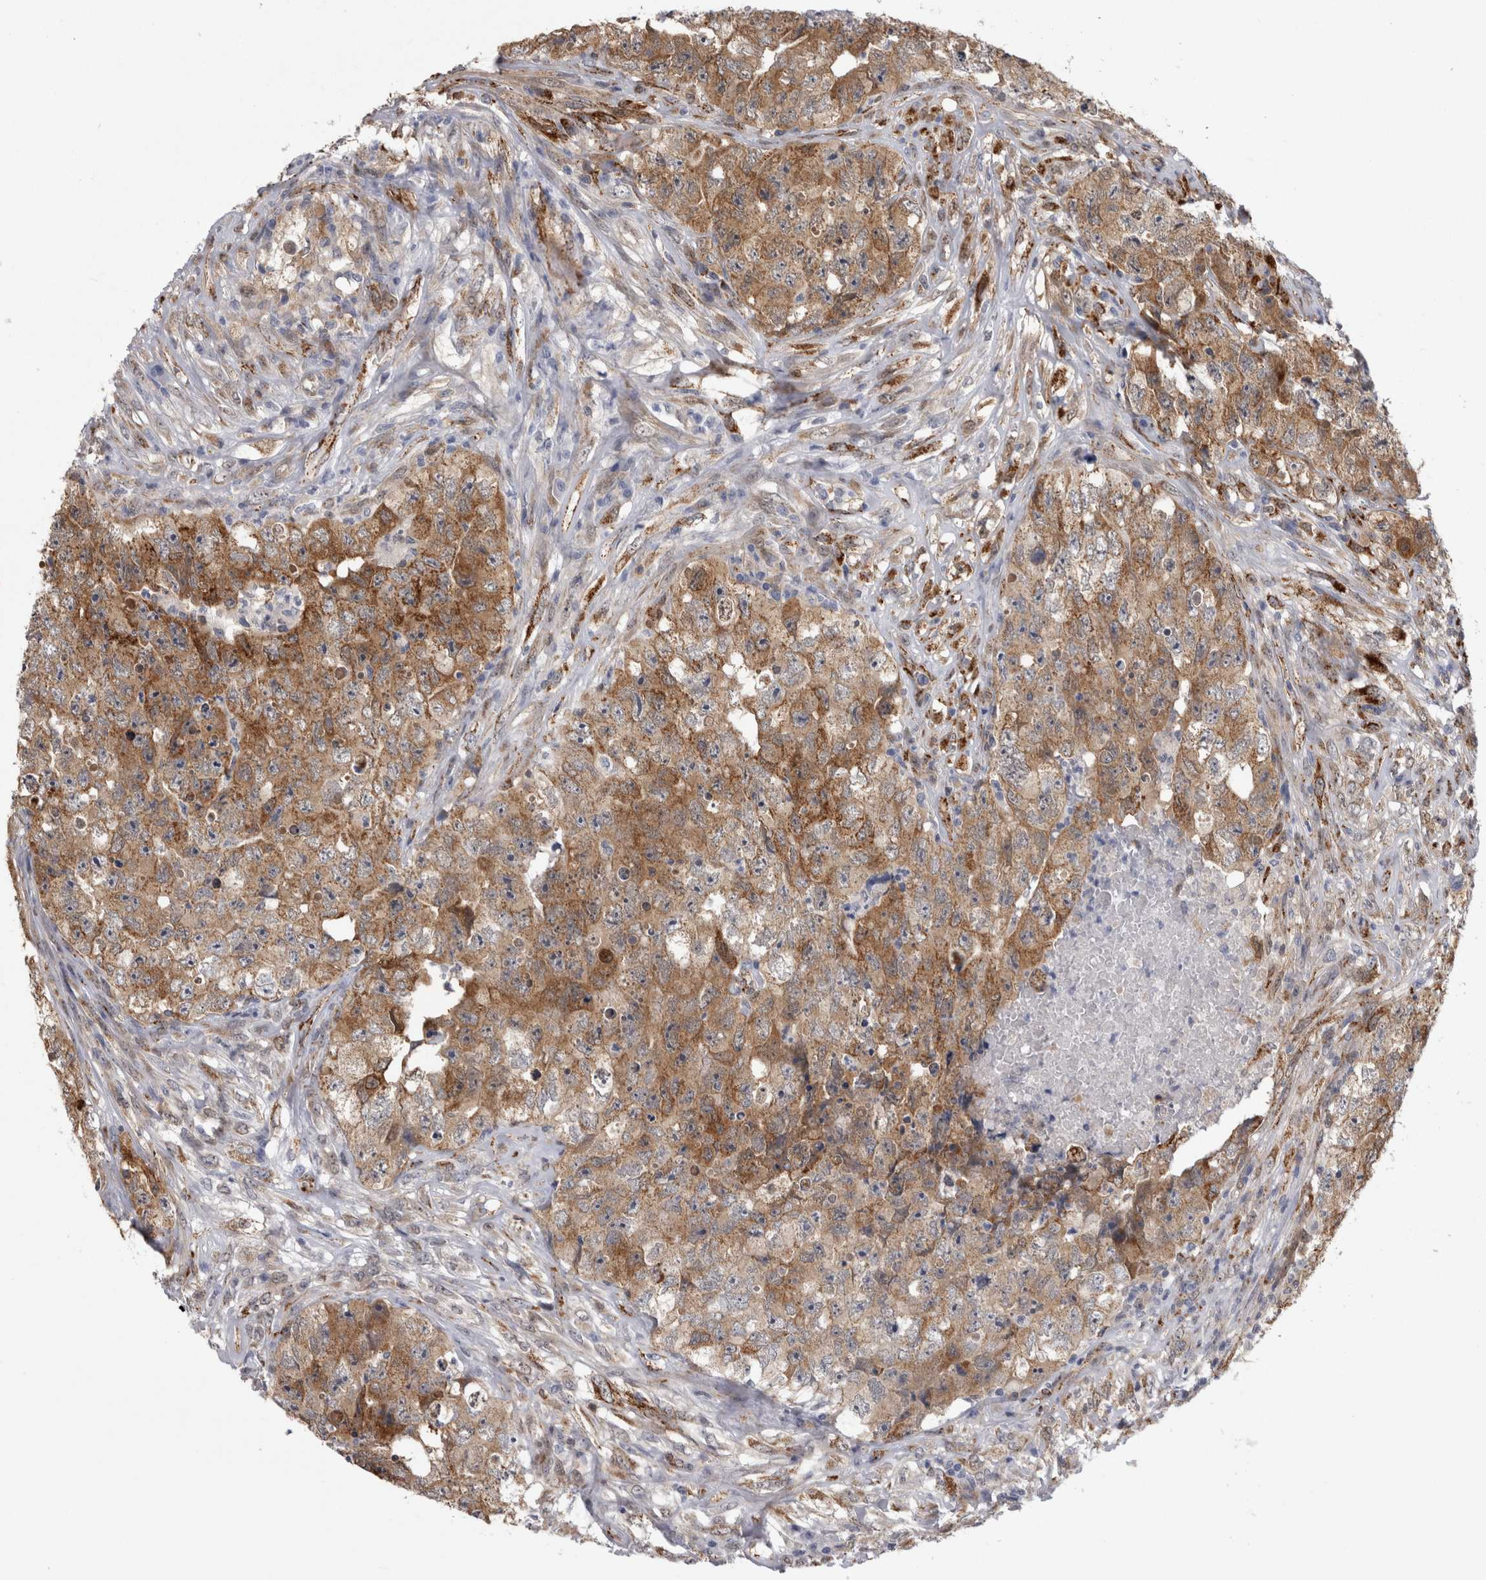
{"staining": {"intensity": "moderate", "quantity": ">75%", "location": "cytoplasmic/membranous"}, "tissue": "testis cancer", "cell_type": "Tumor cells", "image_type": "cancer", "snomed": [{"axis": "morphology", "description": "Carcinoma, Embryonal, NOS"}, {"axis": "topography", "description": "Testis"}], "caption": "Tumor cells demonstrate moderate cytoplasmic/membranous staining in approximately >75% of cells in testis cancer (embryonal carcinoma).", "gene": "ACOT7", "patient": {"sex": "male", "age": 32}}